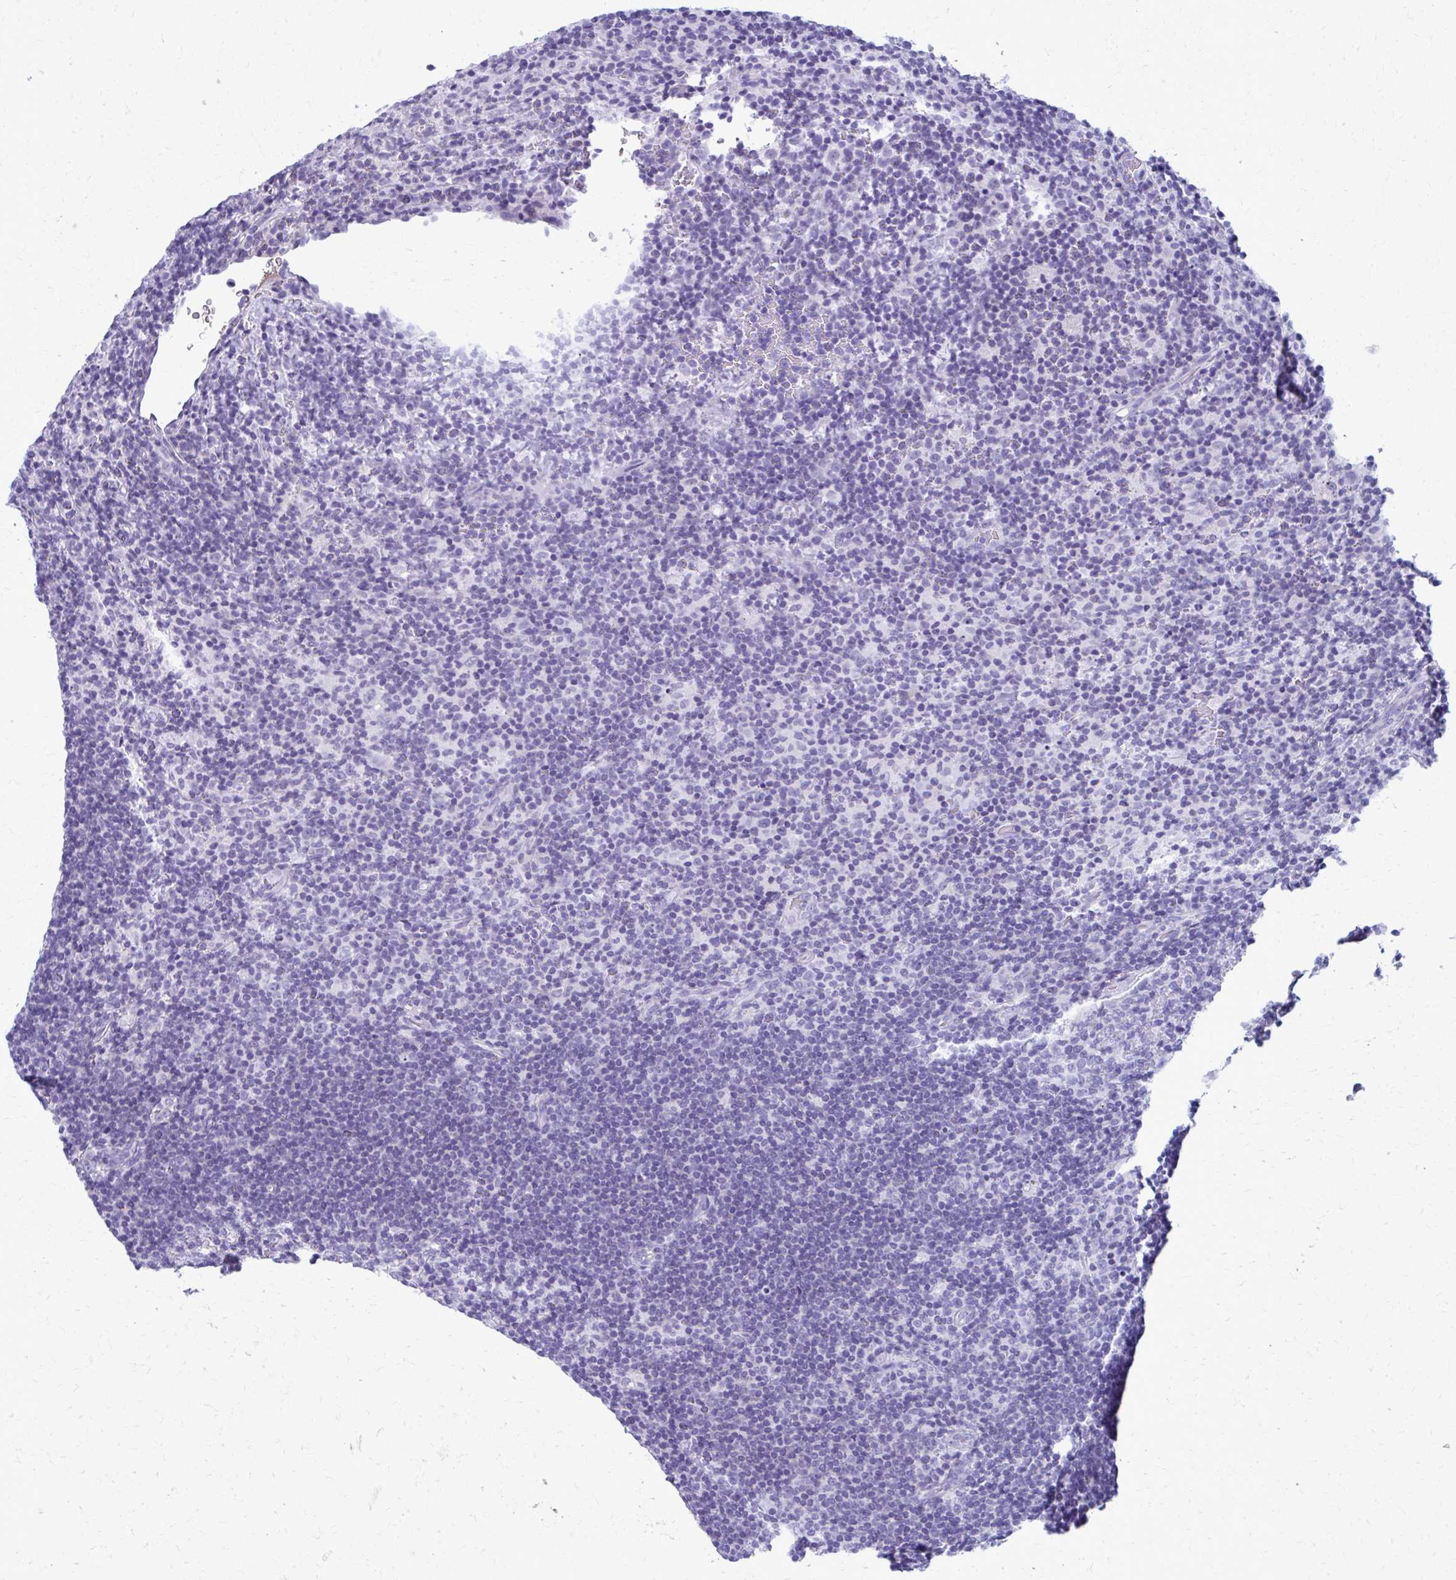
{"staining": {"intensity": "negative", "quantity": "none", "location": "none"}, "tissue": "lymphoma", "cell_type": "Tumor cells", "image_type": "cancer", "snomed": [{"axis": "morphology", "description": "Hodgkin's disease, NOS"}, {"axis": "topography", "description": "Lymph node"}], "caption": "Immunohistochemical staining of lymphoma displays no significant positivity in tumor cells. The staining was performed using DAB (3,3'-diaminobenzidine) to visualize the protein expression in brown, while the nuclei were stained in blue with hematoxylin (Magnification: 20x).", "gene": "MPLKIP", "patient": {"sex": "female", "age": 57}}